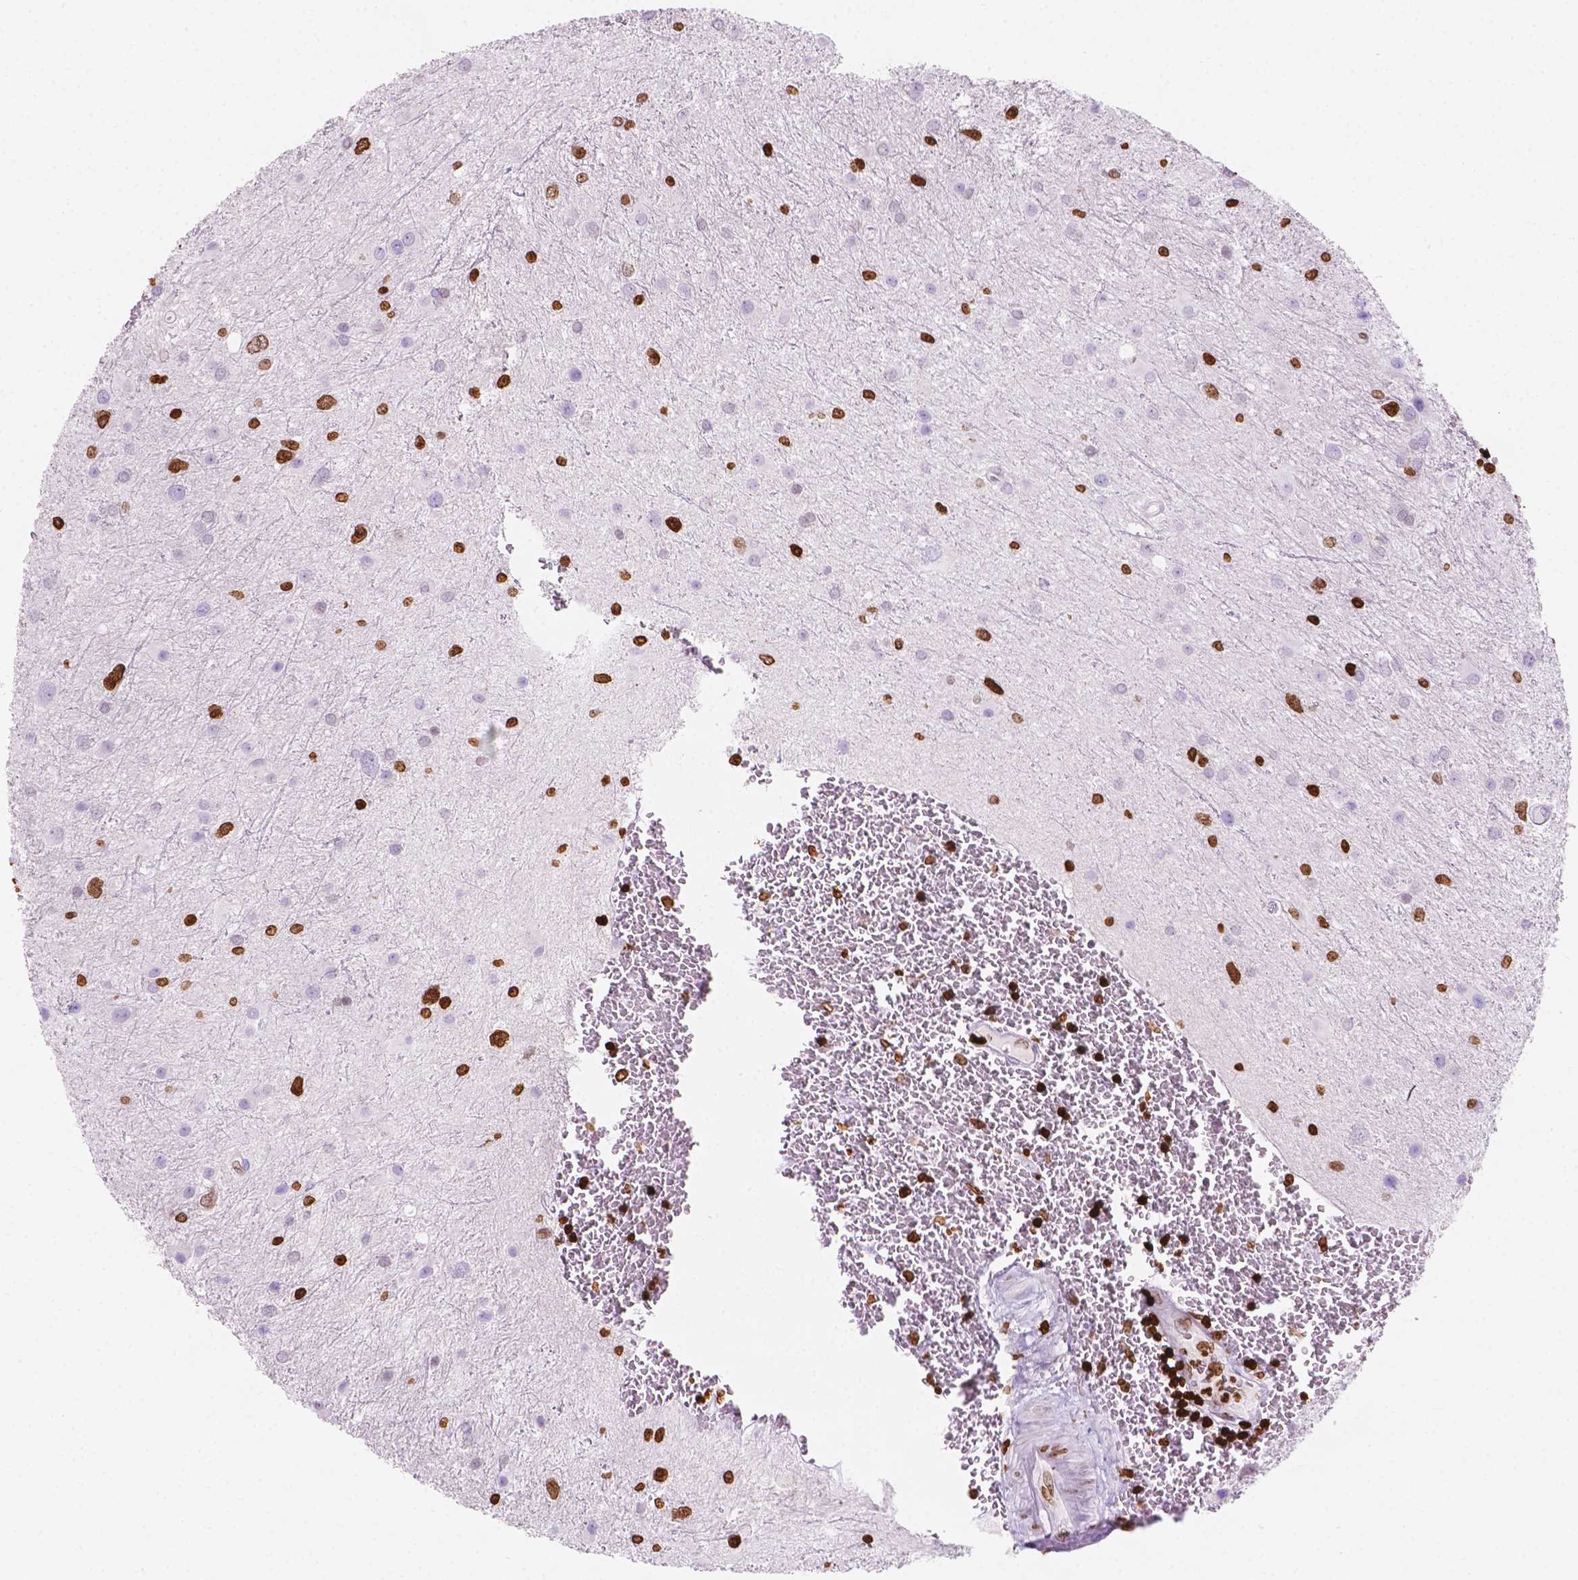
{"staining": {"intensity": "strong", "quantity": "25%-75%", "location": "nuclear"}, "tissue": "glioma", "cell_type": "Tumor cells", "image_type": "cancer", "snomed": [{"axis": "morphology", "description": "Glioma, malignant, Low grade"}, {"axis": "topography", "description": "Brain"}], "caption": "Malignant low-grade glioma stained for a protein (brown) exhibits strong nuclear positive expression in about 25%-75% of tumor cells.", "gene": "CBY3", "patient": {"sex": "female", "age": 32}}